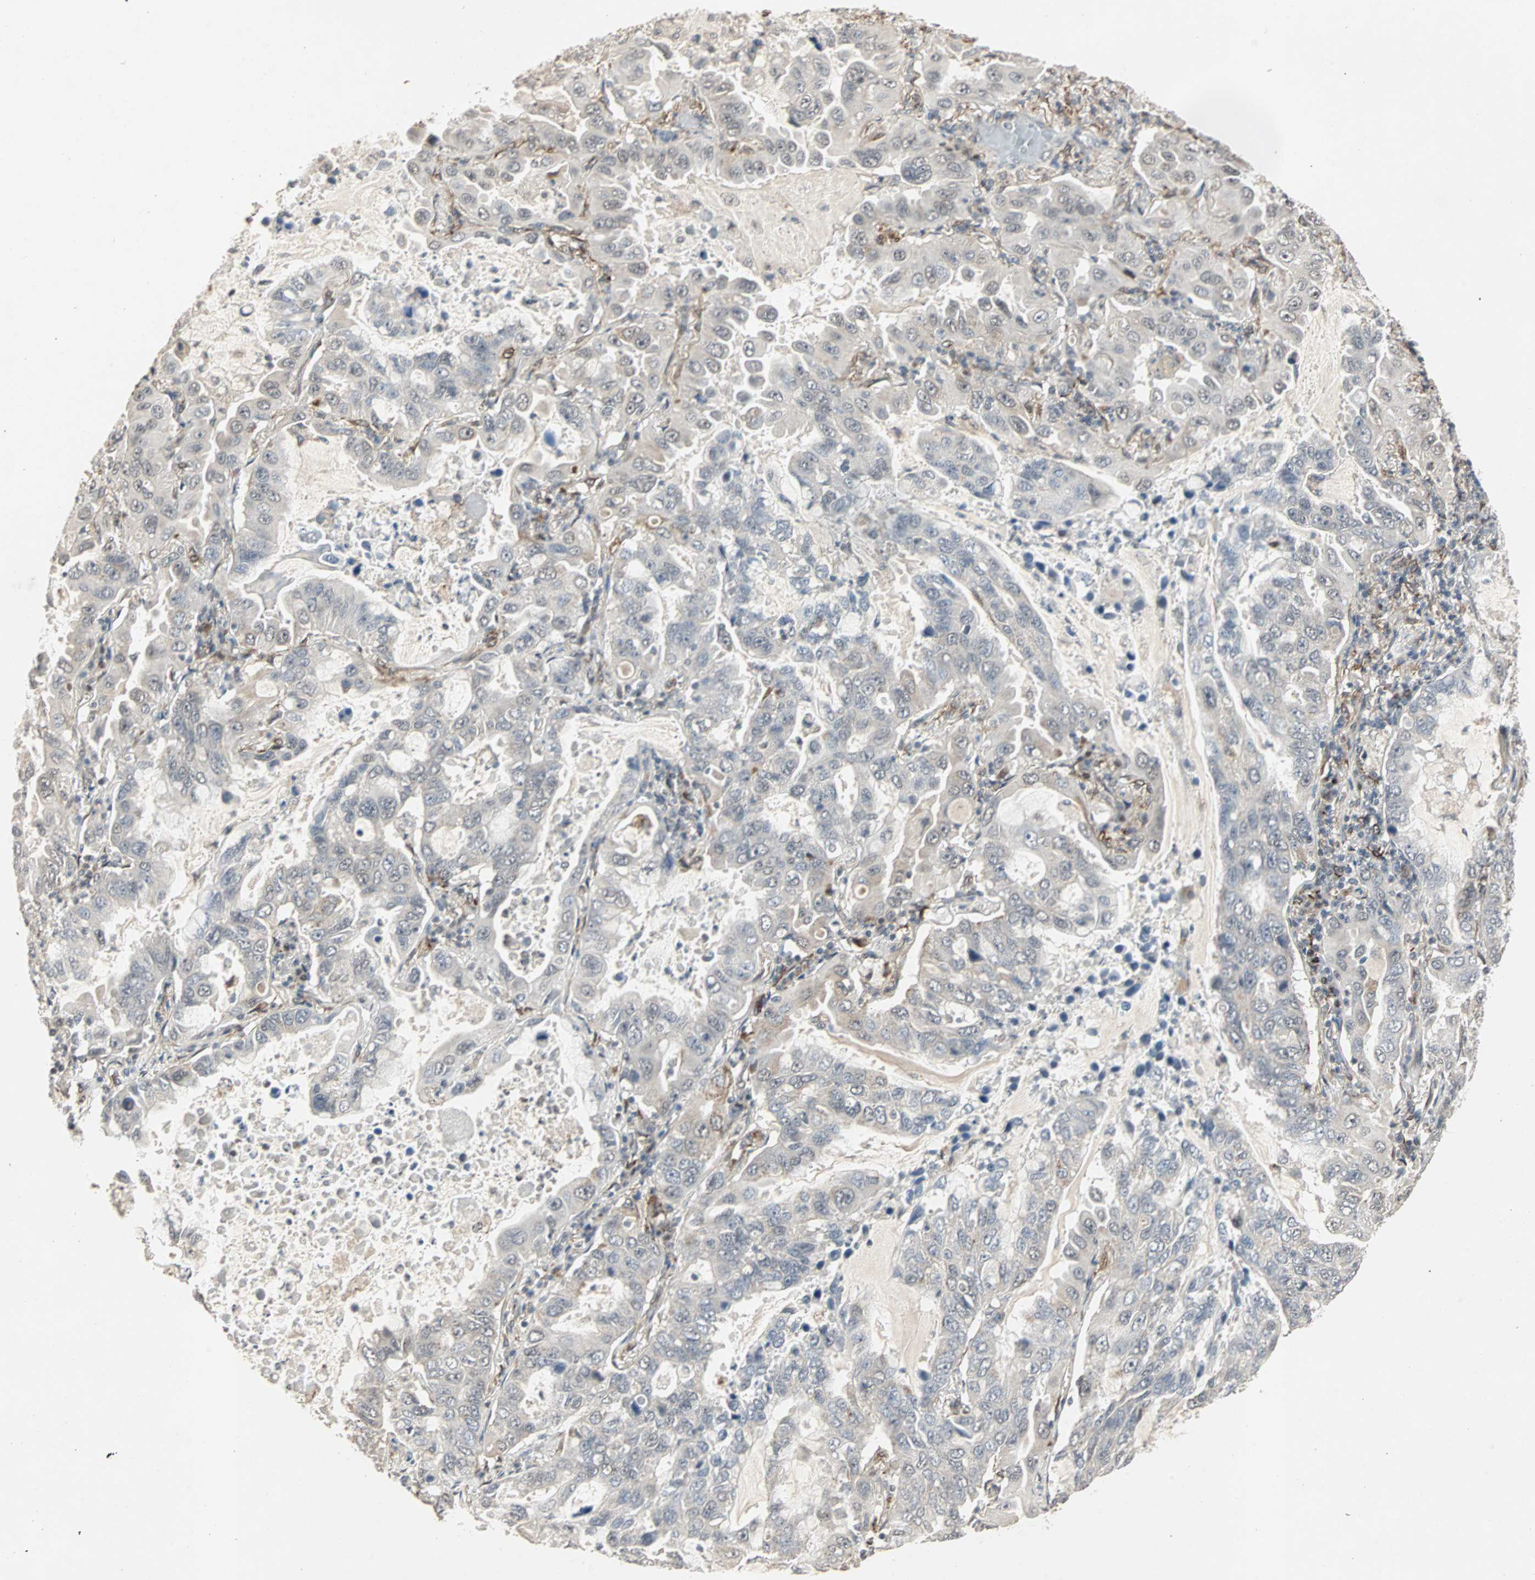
{"staining": {"intensity": "weak", "quantity": "<25%", "location": "cytoplasmic/membranous"}, "tissue": "lung cancer", "cell_type": "Tumor cells", "image_type": "cancer", "snomed": [{"axis": "morphology", "description": "Adenocarcinoma, NOS"}, {"axis": "topography", "description": "Lung"}], "caption": "A high-resolution photomicrograph shows immunohistochemistry staining of adenocarcinoma (lung), which shows no significant staining in tumor cells. Nuclei are stained in blue.", "gene": "TRPV4", "patient": {"sex": "male", "age": 64}}